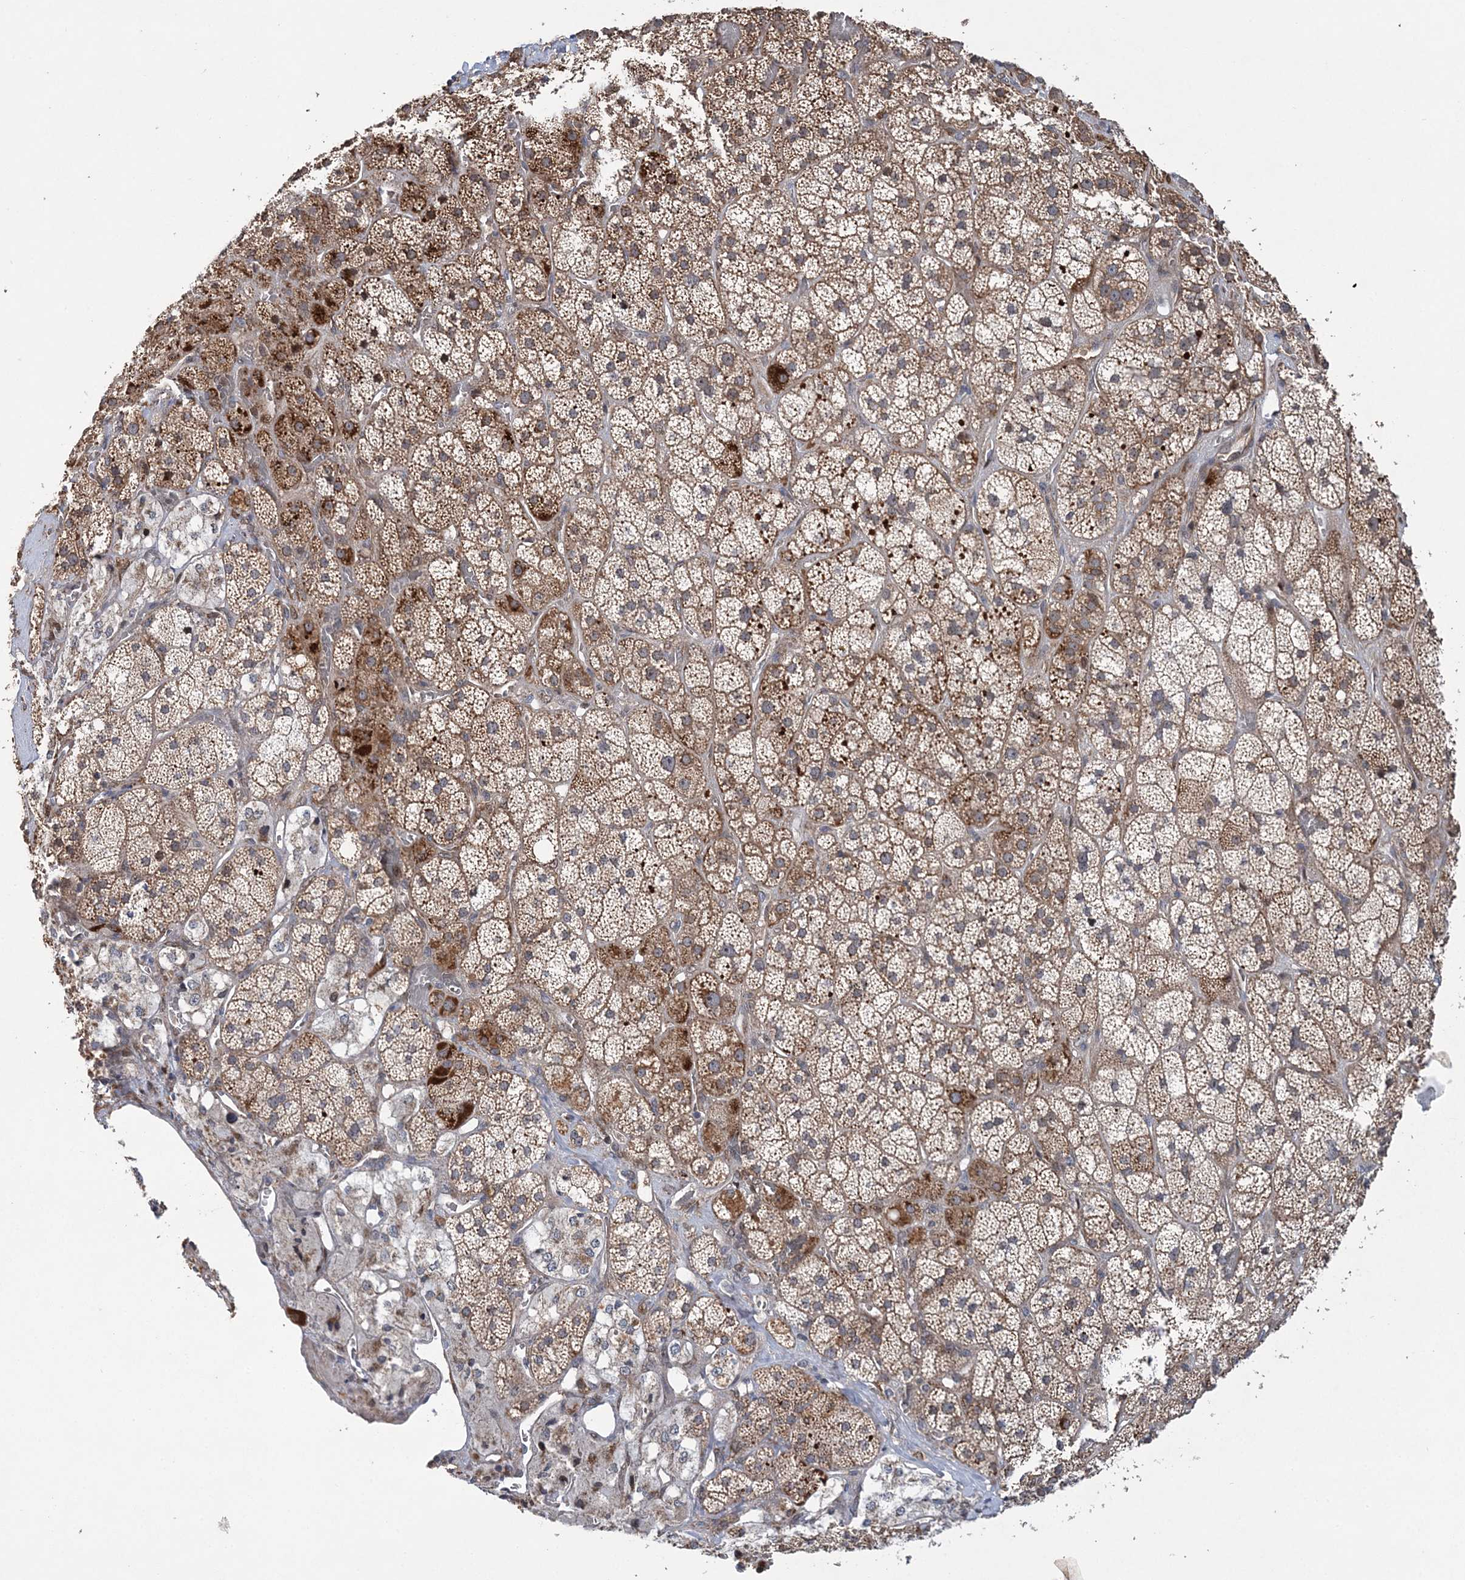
{"staining": {"intensity": "strong", "quantity": ">75%", "location": "cytoplasmic/membranous"}, "tissue": "adrenal gland", "cell_type": "Glandular cells", "image_type": "normal", "snomed": [{"axis": "morphology", "description": "Normal tissue, NOS"}, {"axis": "topography", "description": "Adrenal gland"}], "caption": "Benign adrenal gland shows strong cytoplasmic/membranous expression in about >75% of glandular cells, visualized by immunohistochemistry.", "gene": "KIF4A", "patient": {"sex": "male", "age": 57}}